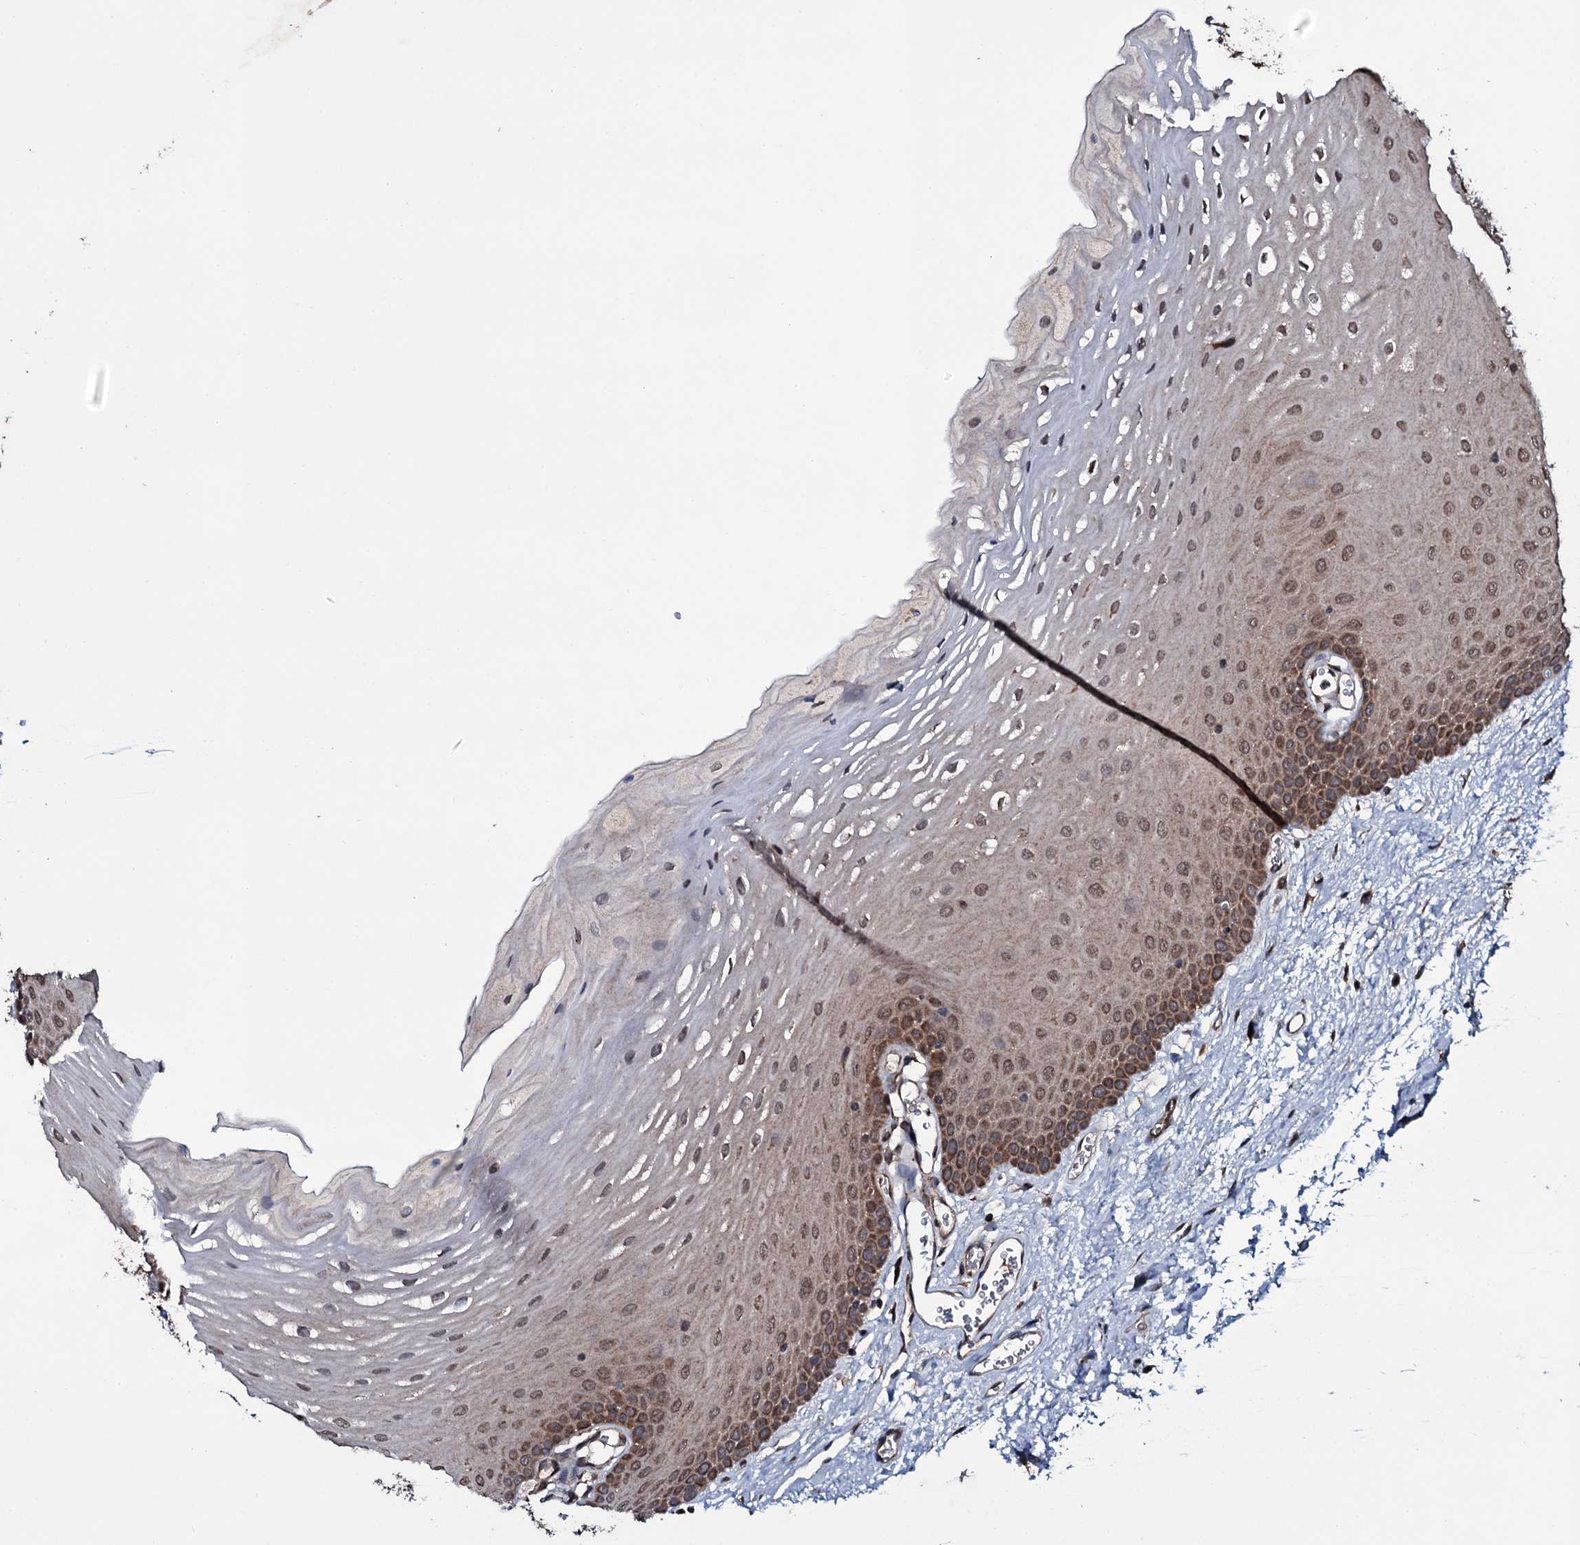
{"staining": {"intensity": "strong", "quantity": "25%-75%", "location": "cytoplasmic/membranous,nuclear"}, "tissue": "oral mucosa", "cell_type": "Squamous epithelial cells", "image_type": "normal", "snomed": [{"axis": "morphology", "description": "Normal tissue, NOS"}, {"axis": "topography", "description": "Oral tissue"}], "caption": "The histopathology image demonstrates a brown stain indicating the presence of a protein in the cytoplasmic/membranous,nuclear of squamous epithelial cells in oral mucosa.", "gene": "MRPS31", "patient": {"sex": "female", "age": 70}}